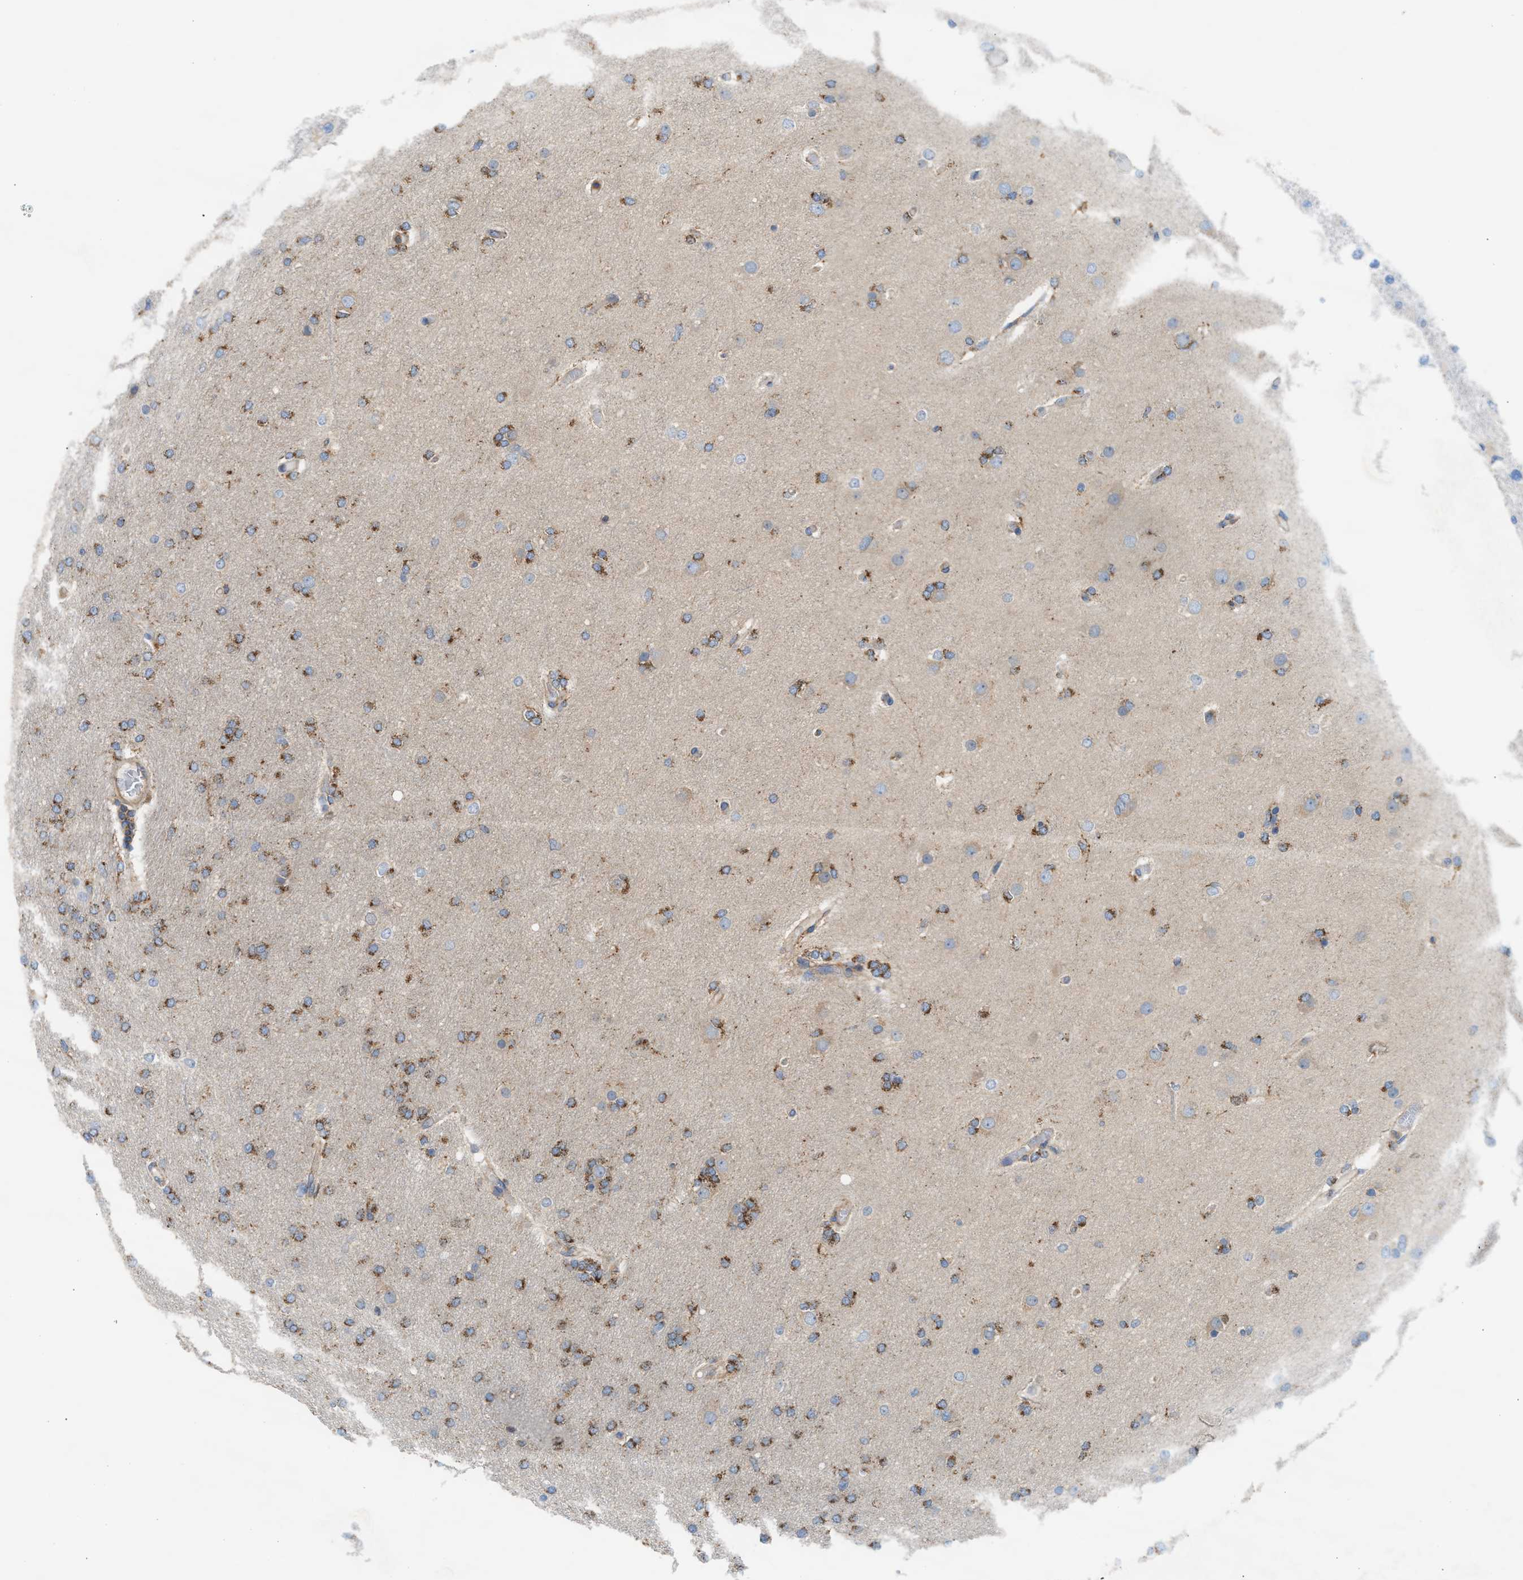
{"staining": {"intensity": "moderate", "quantity": ">75%", "location": "cytoplasmic/membranous"}, "tissue": "glioma", "cell_type": "Tumor cells", "image_type": "cancer", "snomed": [{"axis": "morphology", "description": "Glioma, malignant, High grade"}, {"axis": "topography", "description": "Cerebral cortex"}], "caption": "Glioma stained with immunohistochemistry (IHC) reveals moderate cytoplasmic/membranous staining in approximately >75% of tumor cells.", "gene": "TBC1D15", "patient": {"sex": "female", "age": 36}}